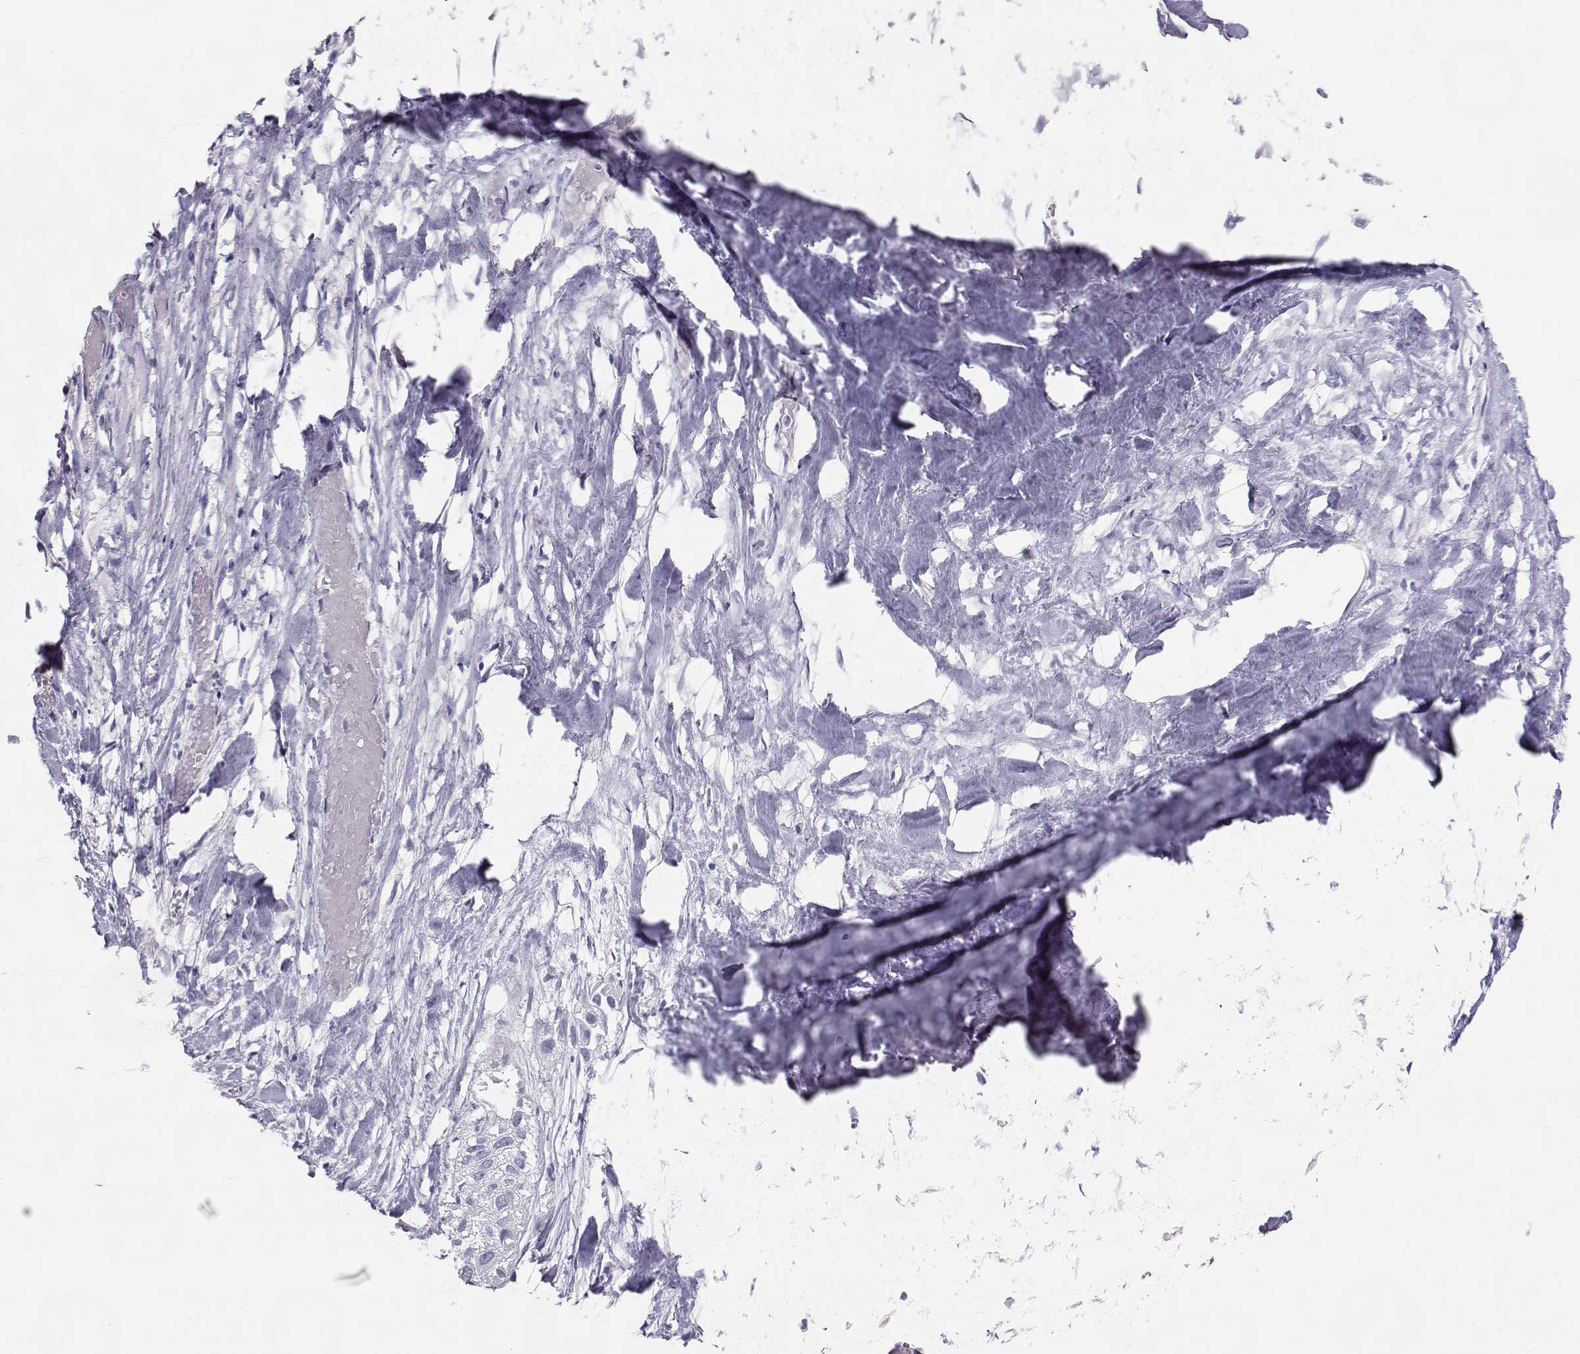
{"staining": {"intensity": "negative", "quantity": "none", "location": "none"}, "tissue": "liver cancer", "cell_type": "Tumor cells", "image_type": "cancer", "snomed": [{"axis": "morphology", "description": "Cholangiocarcinoma"}, {"axis": "topography", "description": "Liver"}], "caption": "There is no significant positivity in tumor cells of cholangiocarcinoma (liver).", "gene": "ENDOU", "patient": {"sex": "female", "age": 52}}